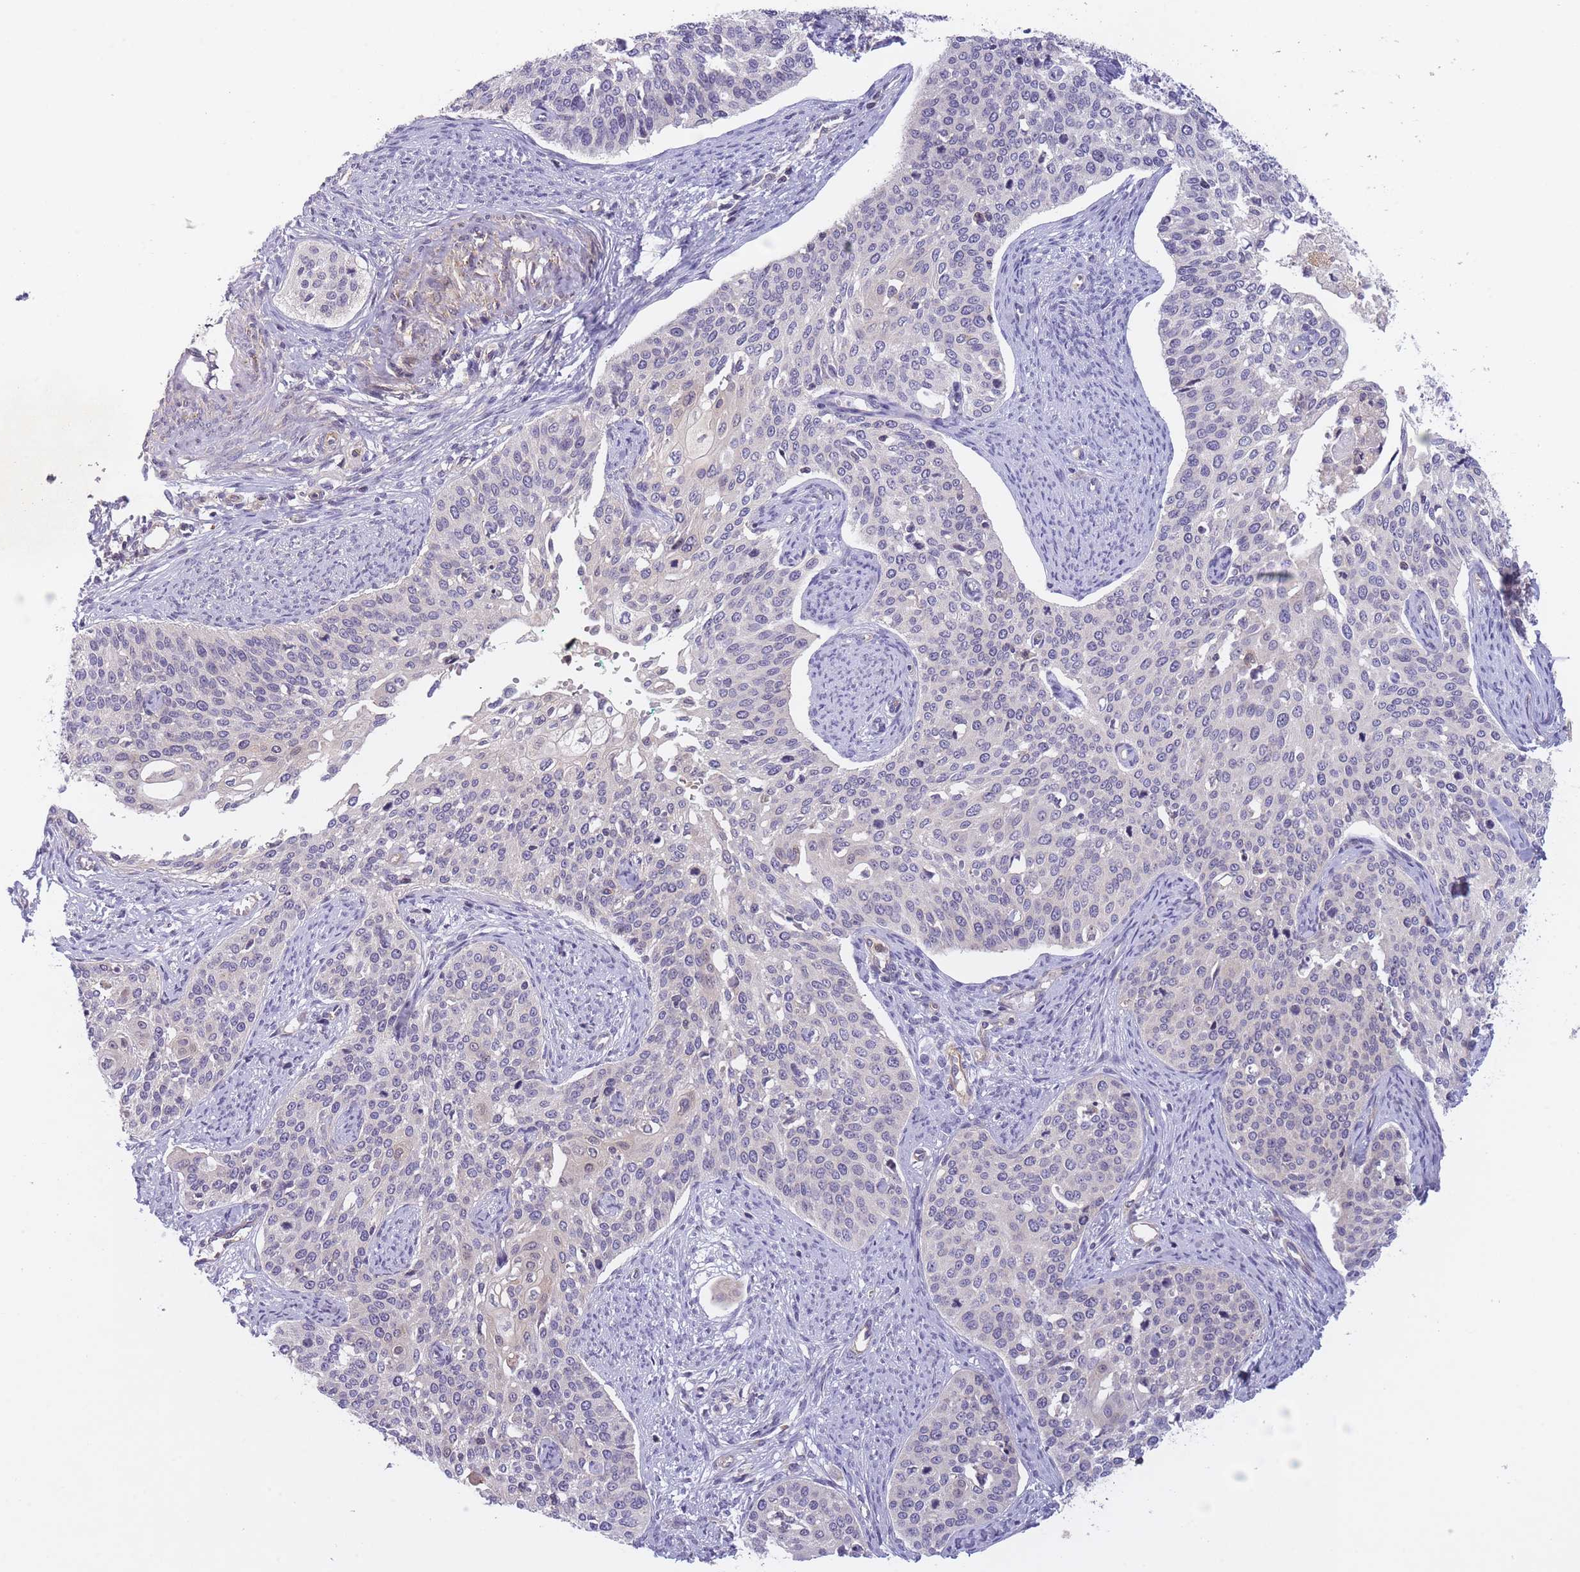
{"staining": {"intensity": "negative", "quantity": "none", "location": "none"}, "tissue": "cervical cancer", "cell_type": "Tumor cells", "image_type": "cancer", "snomed": [{"axis": "morphology", "description": "Squamous cell carcinoma, NOS"}, {"axis": "topography", "description": "Cervix"}], "caption": "This is an immunohistochemistry (IHC) image of human cervical squamous cell carcinoma. There is no positivity in tumor cells.", "gene": "SLC35F5", "patient": {"sex": "female", "age": 44}}